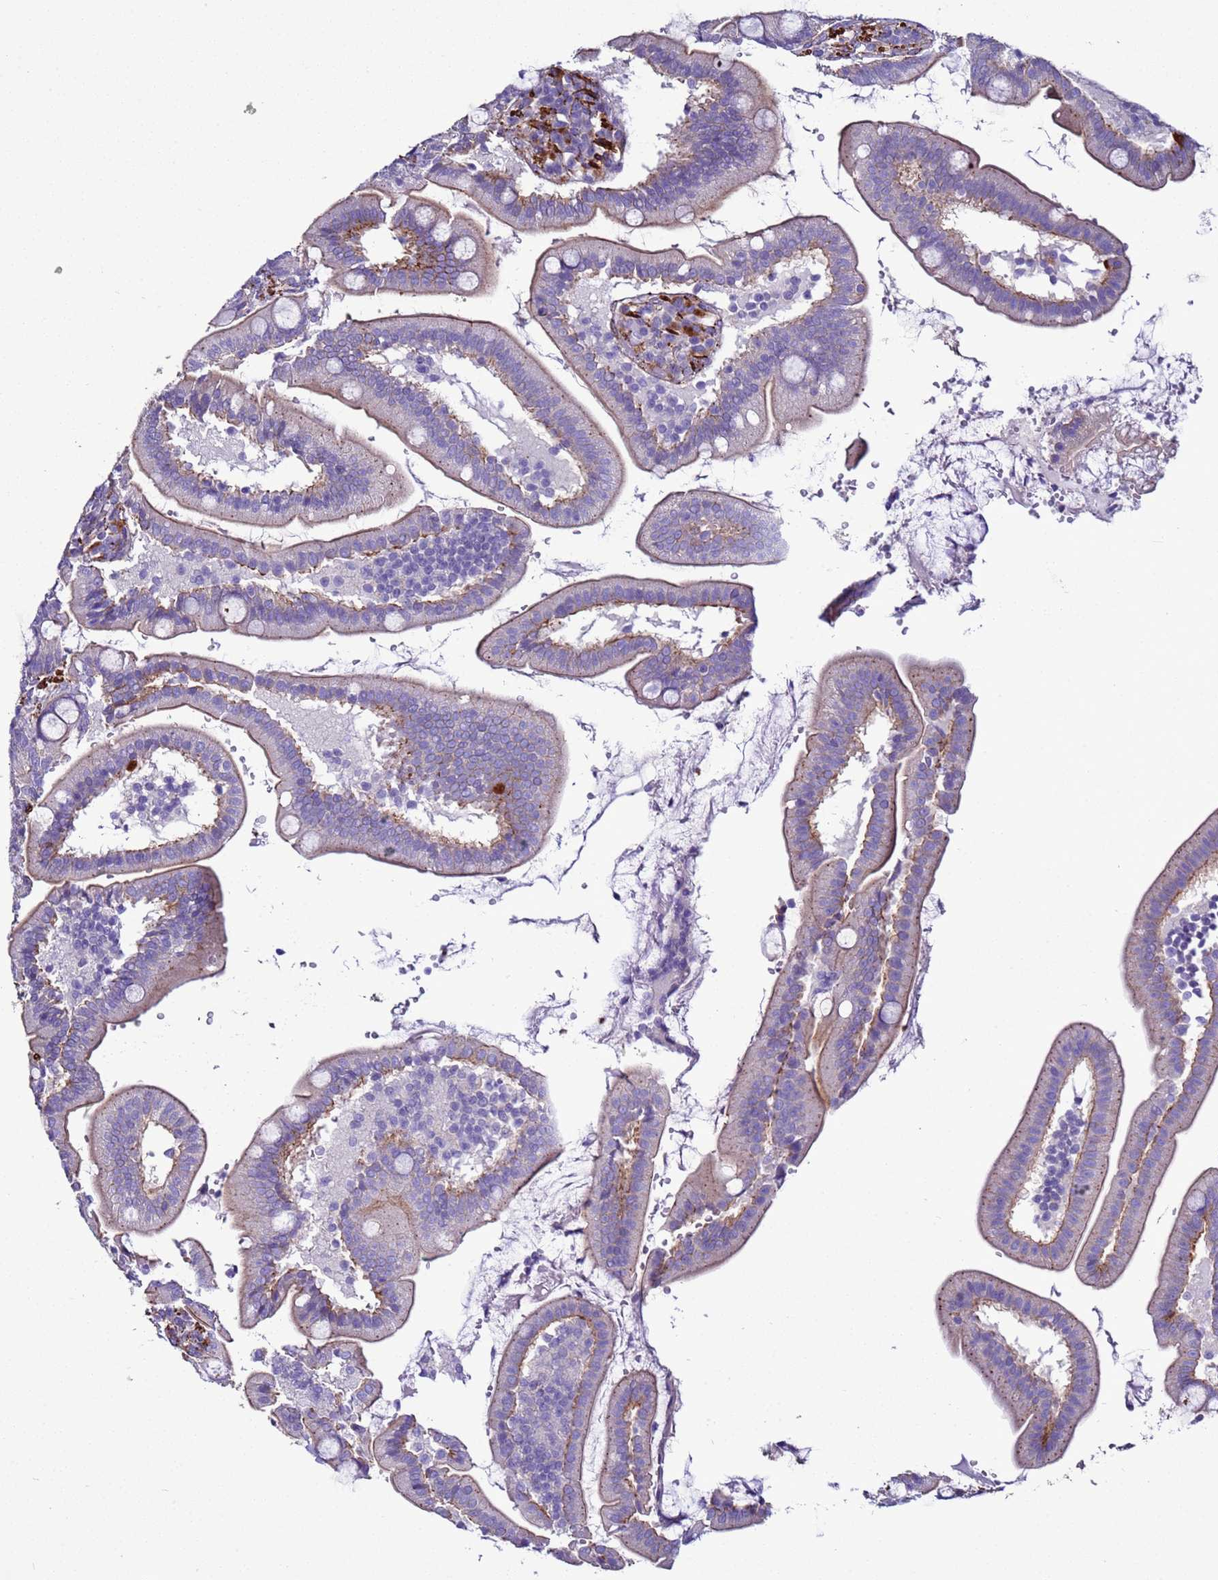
{"staining": {"intensity": "moderate", "quantity": "<25%", "location": "cytoplasmic/membranous"}, "tissue": "duodenum", "cell_type": "Glandular cells", "image_type": "normal", "snomed": [{"axis": "morphology", "description": "Normal tissue, NOS"}, {"axis": "topography", "description": "Duodenum"}], "caption": "Benign duodenum demonstrates moderate cytoplasmic/membranous staining in about <25% of glandular cells, visualized by immunohistochemistry. Immunohistochemistry (ihc) stains the protein in brown and the nuclei are stained blue.", "gene": "RABL2A", "patient": {"sex": "female", "age": 67}}